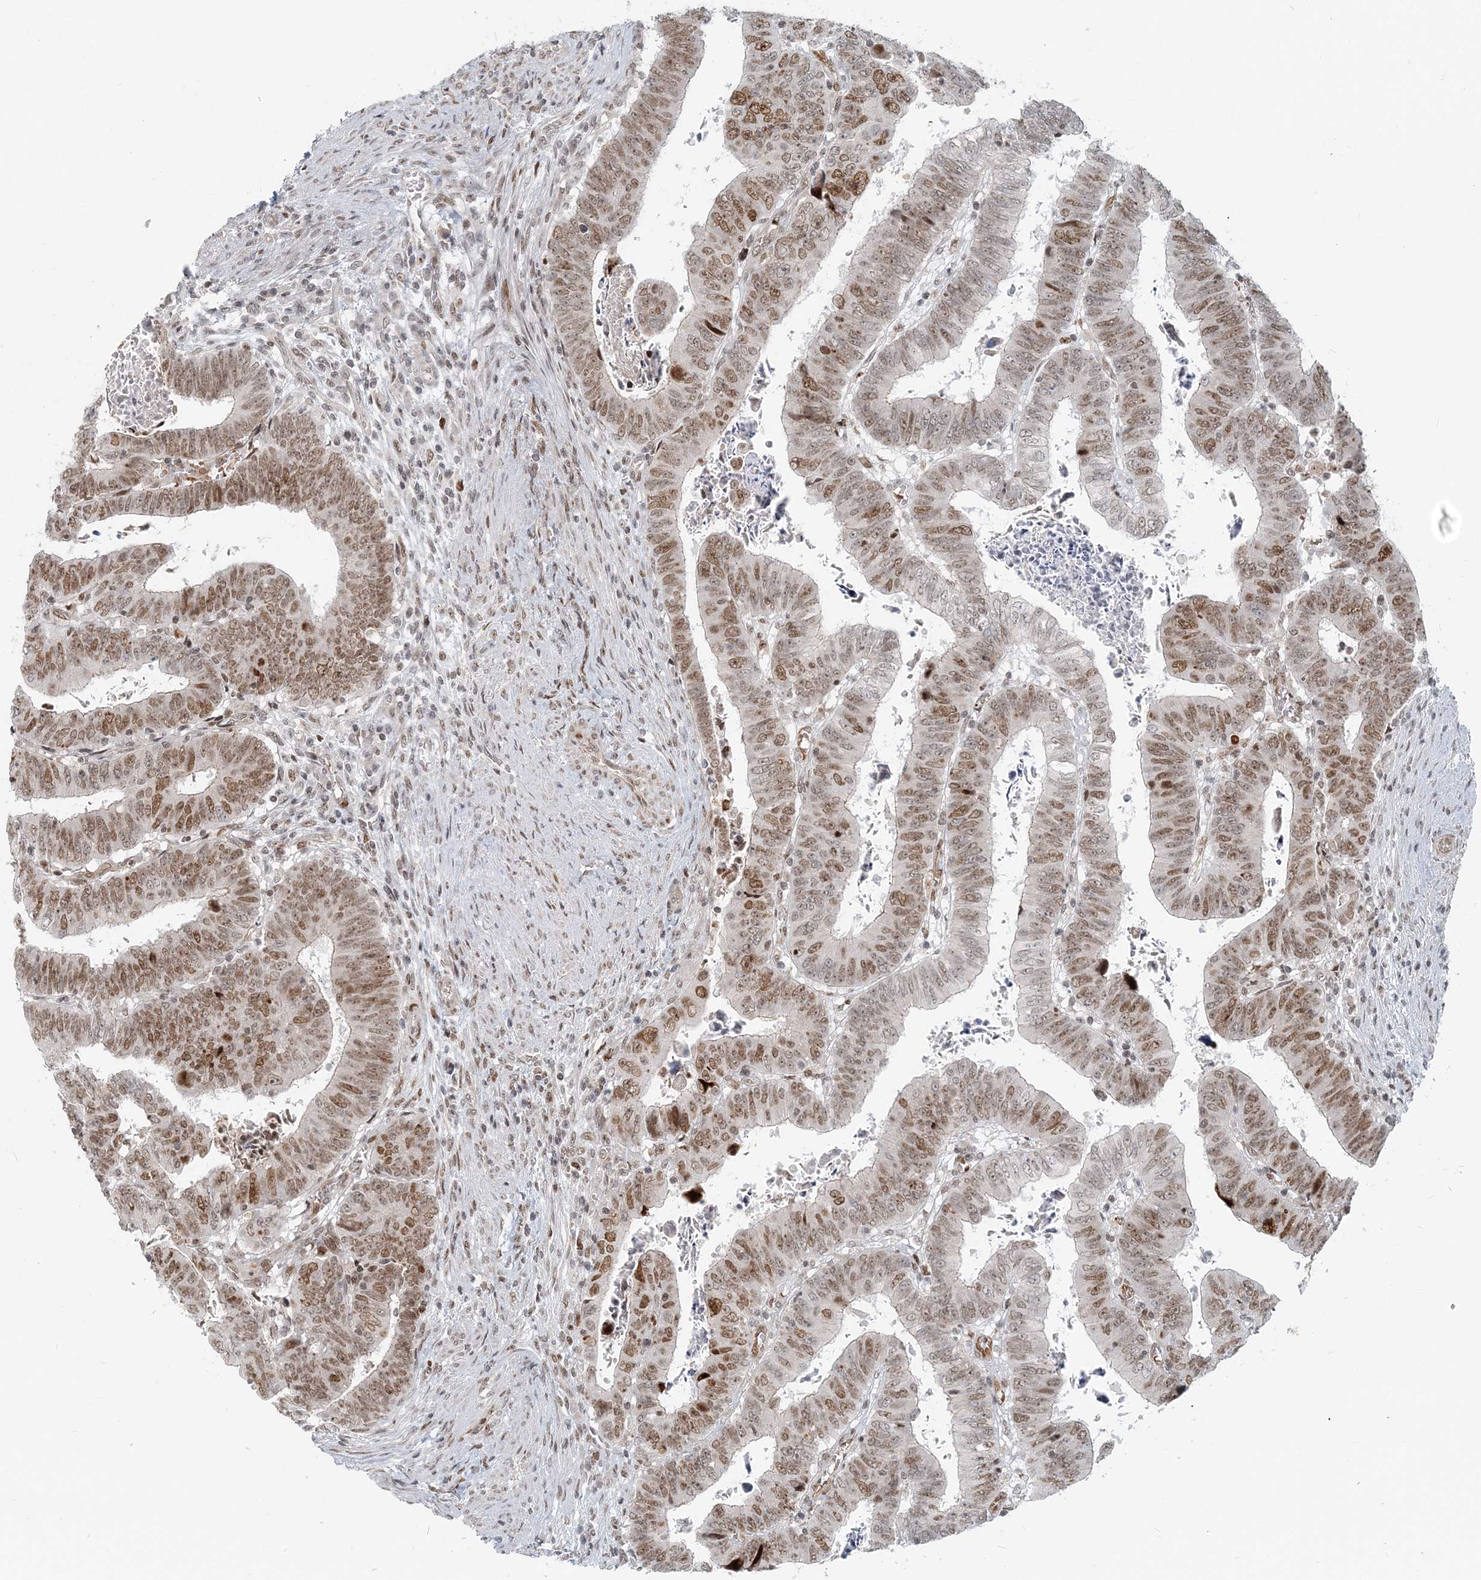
{"staining": {"intensity": "moderate", "quantity": ">75%", "location": "nuclear"}, "tissue": "colorectal cancer", "cell_type": "Tumor cells", "image_type": "cancer", "snomed": [{"axis": "morphology", "description": "Normal tissue, NOS"}, {"axis": "morphology", "description": "Adenocarcinoma, NOS"}, {"axis": "topography", "description": "Rectum"}], "caption": "Immunohistochemistry (IHC) micrograph of neoplastic tissue: human adenocarcinoma (colorectal) stained using IHC shows medium levels of moderate protein expression localized specifically in the nuclear of tumor cells, appearing as a nuclear brown color.", "gene": "BAZ1B", "patient": {"sex": "female", "age": 65}}